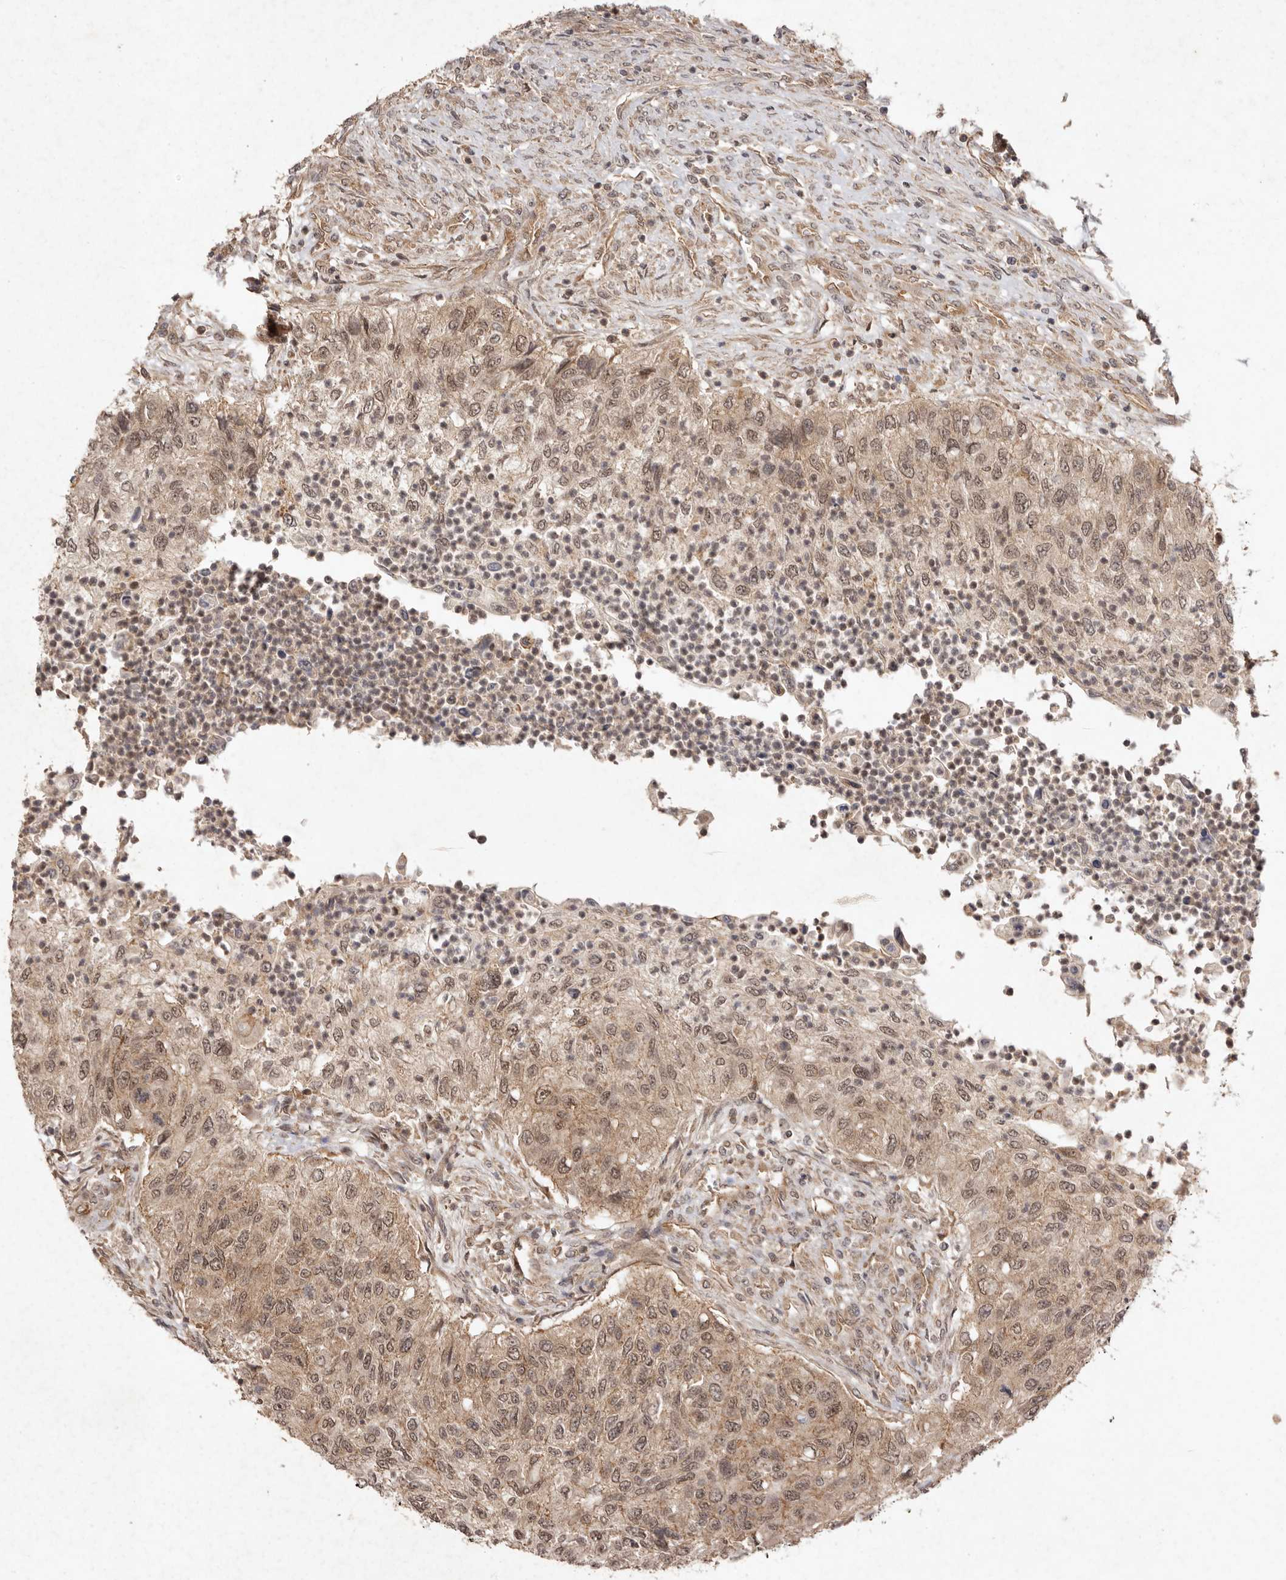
{"staining": {"intensity": "weak", "quantity": ">75%", "location": "cytoplasmic/membranous,nuclear"}, "tissue": "urothelial cancer", "cell_type": "Tumor cells", "image_type": "cancer", "snomed": [{"axis": "morphology", "description": "Urothelial carcinoma, High grade"}, {"axis": "topography", "description": "Urinary bladder"}], "caption": "Immunohistochemistry image of urothelial cancer stained for a protein (brown), which demonstrates low levels of weak cytoplasmic/membranous and nuclear positivity in about >75% of tumor cells.", "gene": "TARS2", "patient": {"sex": "female", "age": 60}}